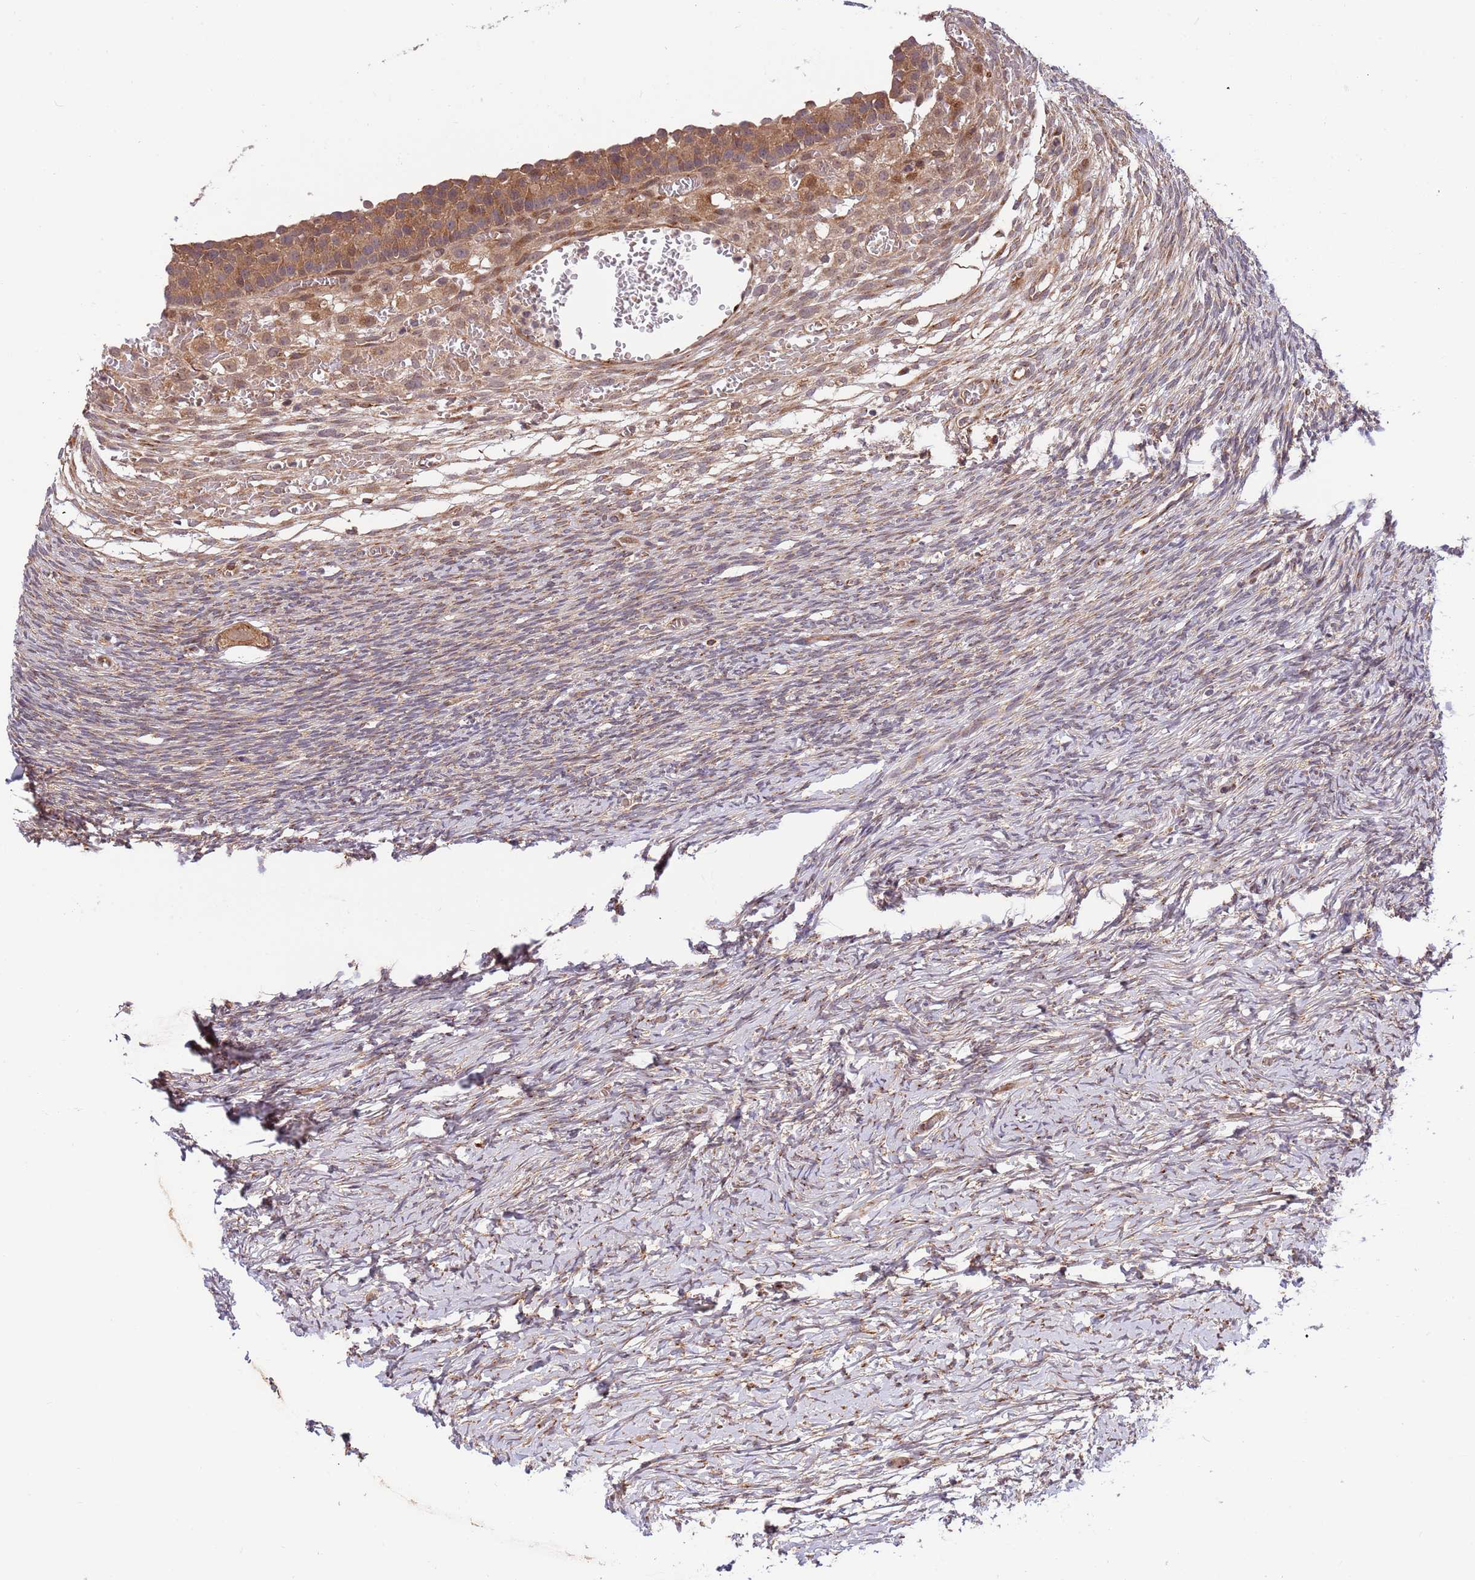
{"staining": {"intensity": "moderate", "quantity": ">75%", "location": "cytoplasmic/membranous"}, "tissue": "ovary", "cell_type": "Follicle cells", "image_type": "normal", "snomed": [{"axis": "morphology", "description": "Normal tissue, NOS"}, {"axis": "topography", "description": "Ovary"}], "caption": "The histopathology image exhibits staining of normal ovary, revealing moderate cytoplasmic/membranous protein staining (brown color) within follicle cells.", "gene": "HAUS3", "patient": {"sex": "female", "age": 39}}